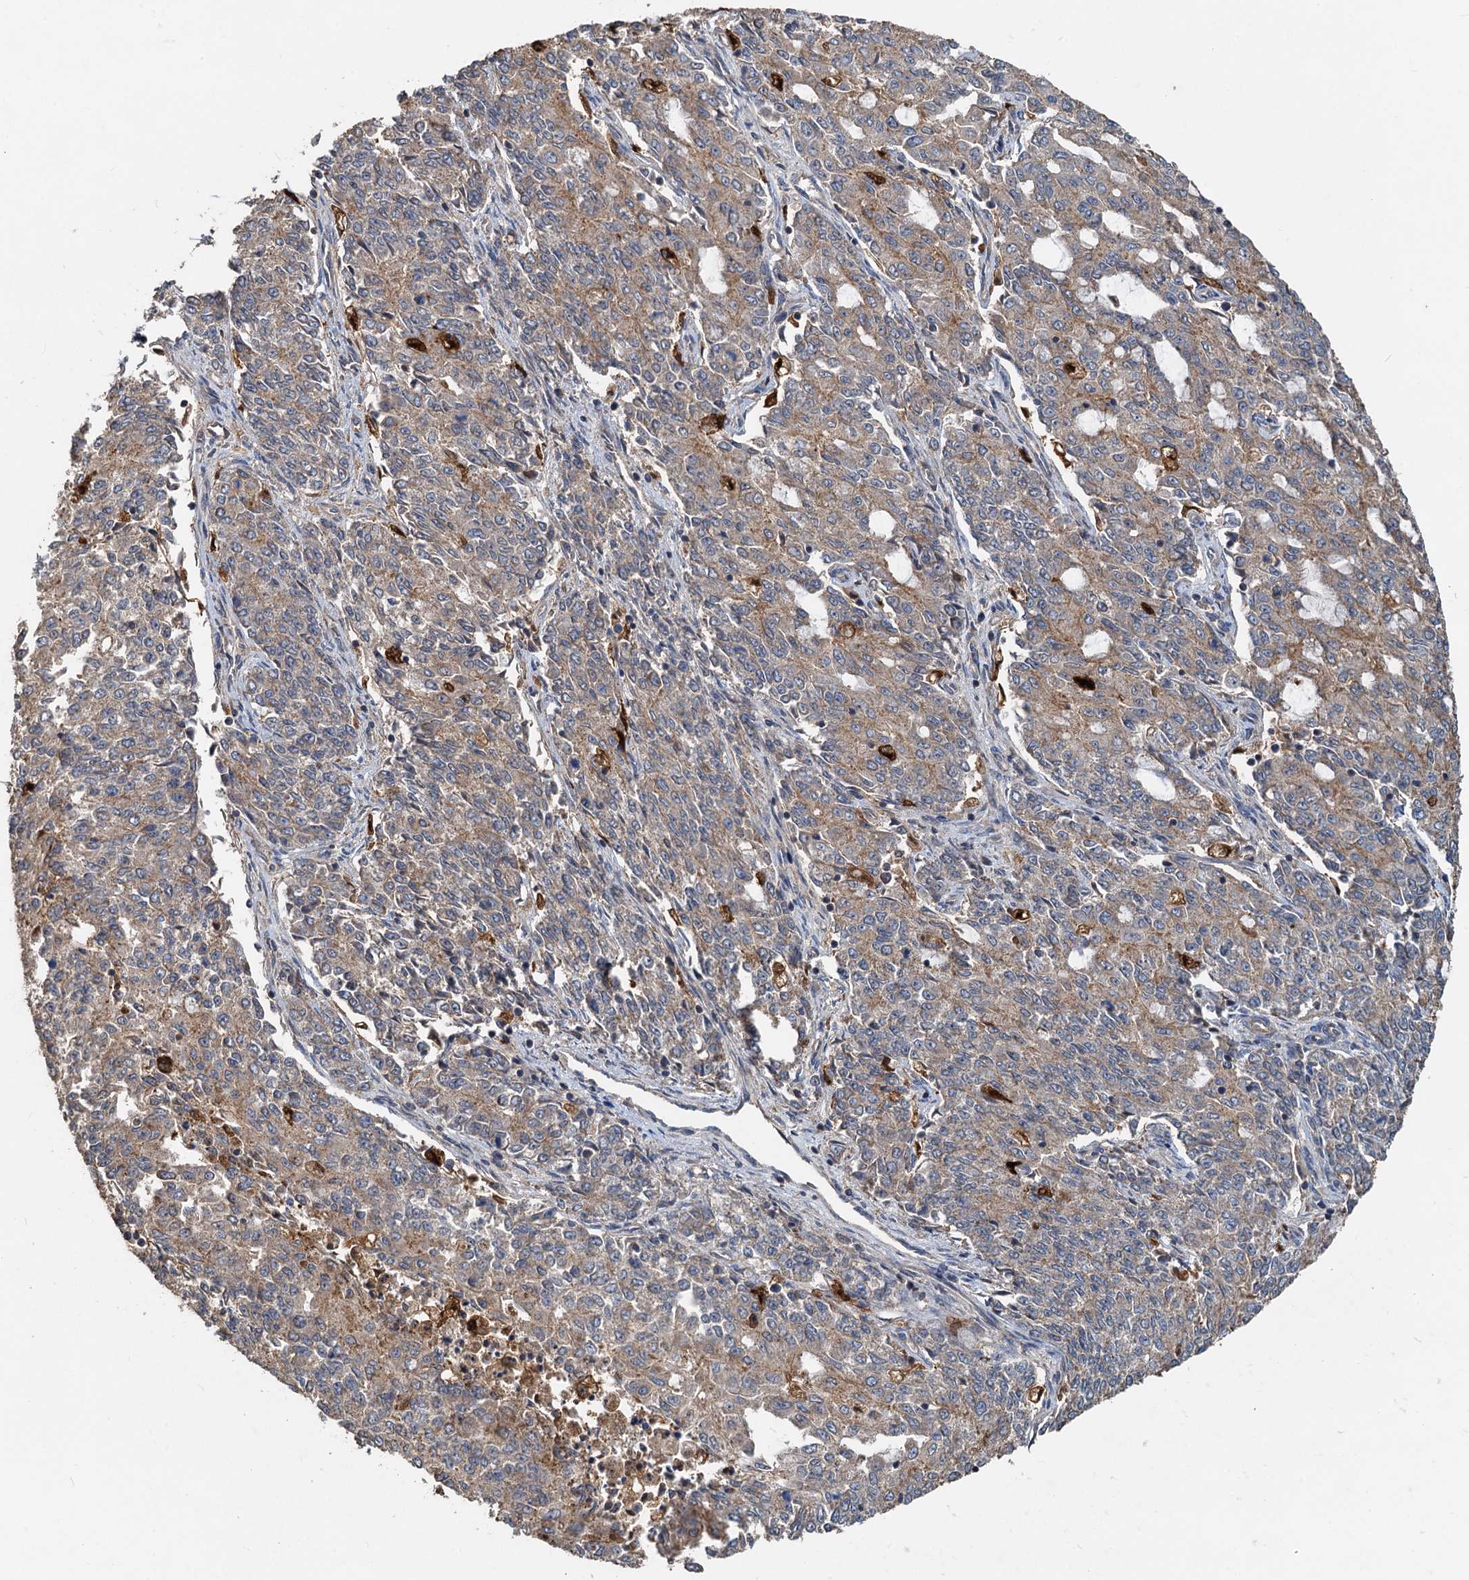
{"staining": {"intensity": "weak", "quantity": ">75%", "location": "cytoplasmic/membranous"}, "tissue": "endometrial cancer", "cell_type": "Tumor cells", "image_type": "cancer", "snomed": [{"axis": "morphology", "description": "Adenocarcinoma, NOS"}, {"axis": "topography", "description": "Endometrium"}], "caption": "This histopathology image demonstrates endometrial cancer (adenocarcinoma) stained with IHC to label a protein in brown. The cytoplasmic/membranous of tumor cells show weak positivity for the protein. Nuclei are counter-stained blue.", "gene": "SDS", "patient": {"sex": "female", "age": 50}}